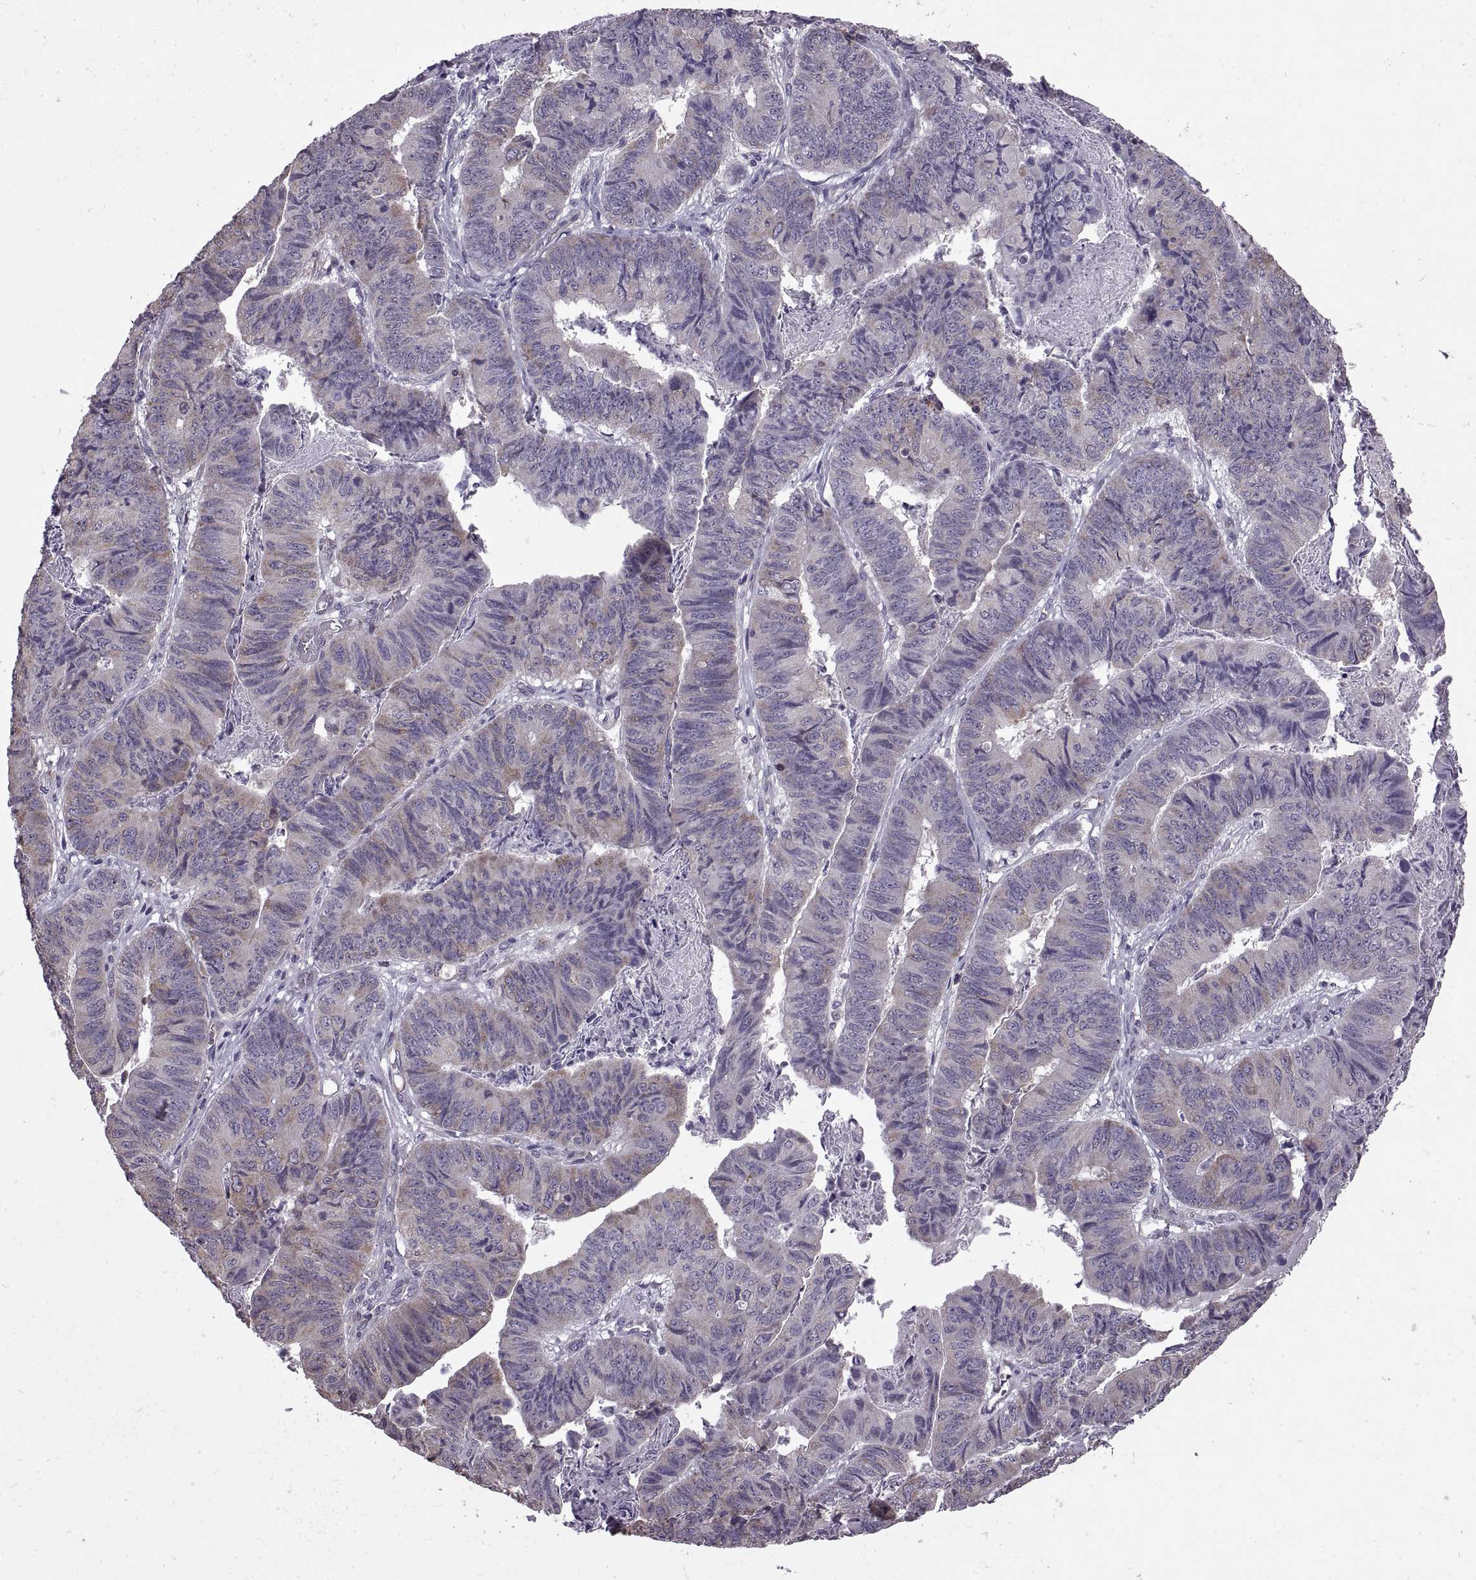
{"staining": {"intensity": "moderate", "quantity": "25%-75%", "location": "cytoplasmic/membranous"}, "tissue": "stomach cancer", "cell_type": "Tumor cells", "image_type": "cancer", "snomed": [{"axis": "morphology", "description": "Adenocarcinoma, NOS"}, {"axis": "topography", "description": "Stomach, lower"}], "caption": "The immunohistochemical stain shows moderate cytoplasmic/membranous positivity in tumor cells of stomach adenocarcinoma tissue.", "gene": "PABPC1", "patient": {"sex": "male", "age": 77}}